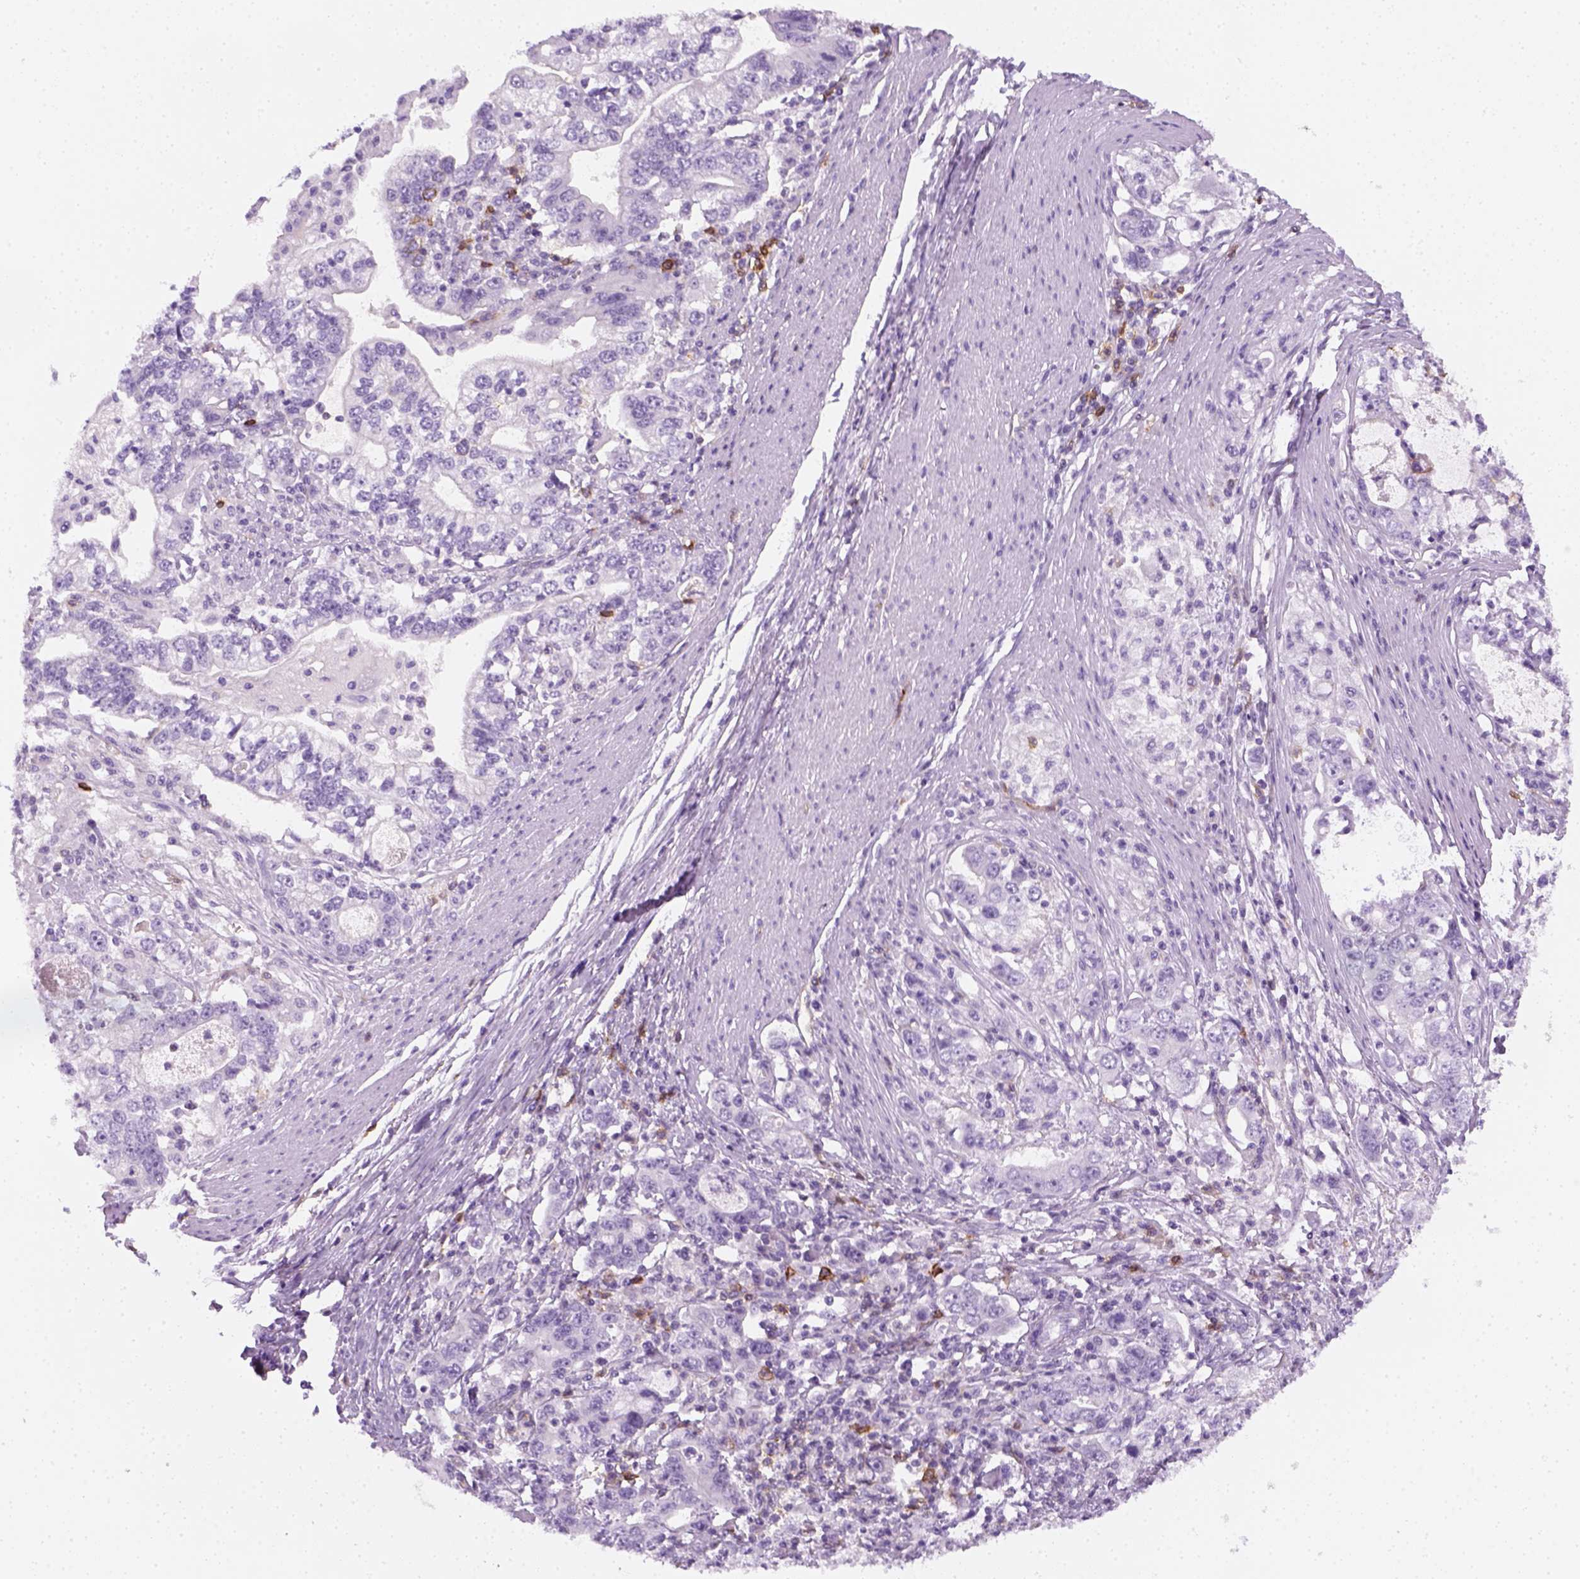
{"staining": {"intensity": "negative", "quantity": "none", "location": "none"}, "tissue": "stomach cancer", "cell_type": "Tumor cells", "image_type": "cancer", "snomed": [{"axis": "morphology", "description": "Adenocarcinoma, NOS"}, {"axis": "topography", "description": "Stomach, lower"}], "caption": "A photomicrograph of stomach adenocarcinoma stained for a protein demonstrates no brown staining in tumor cells.", "gene": "AQP3", "patient": {"sex": "female", "age": 72}}